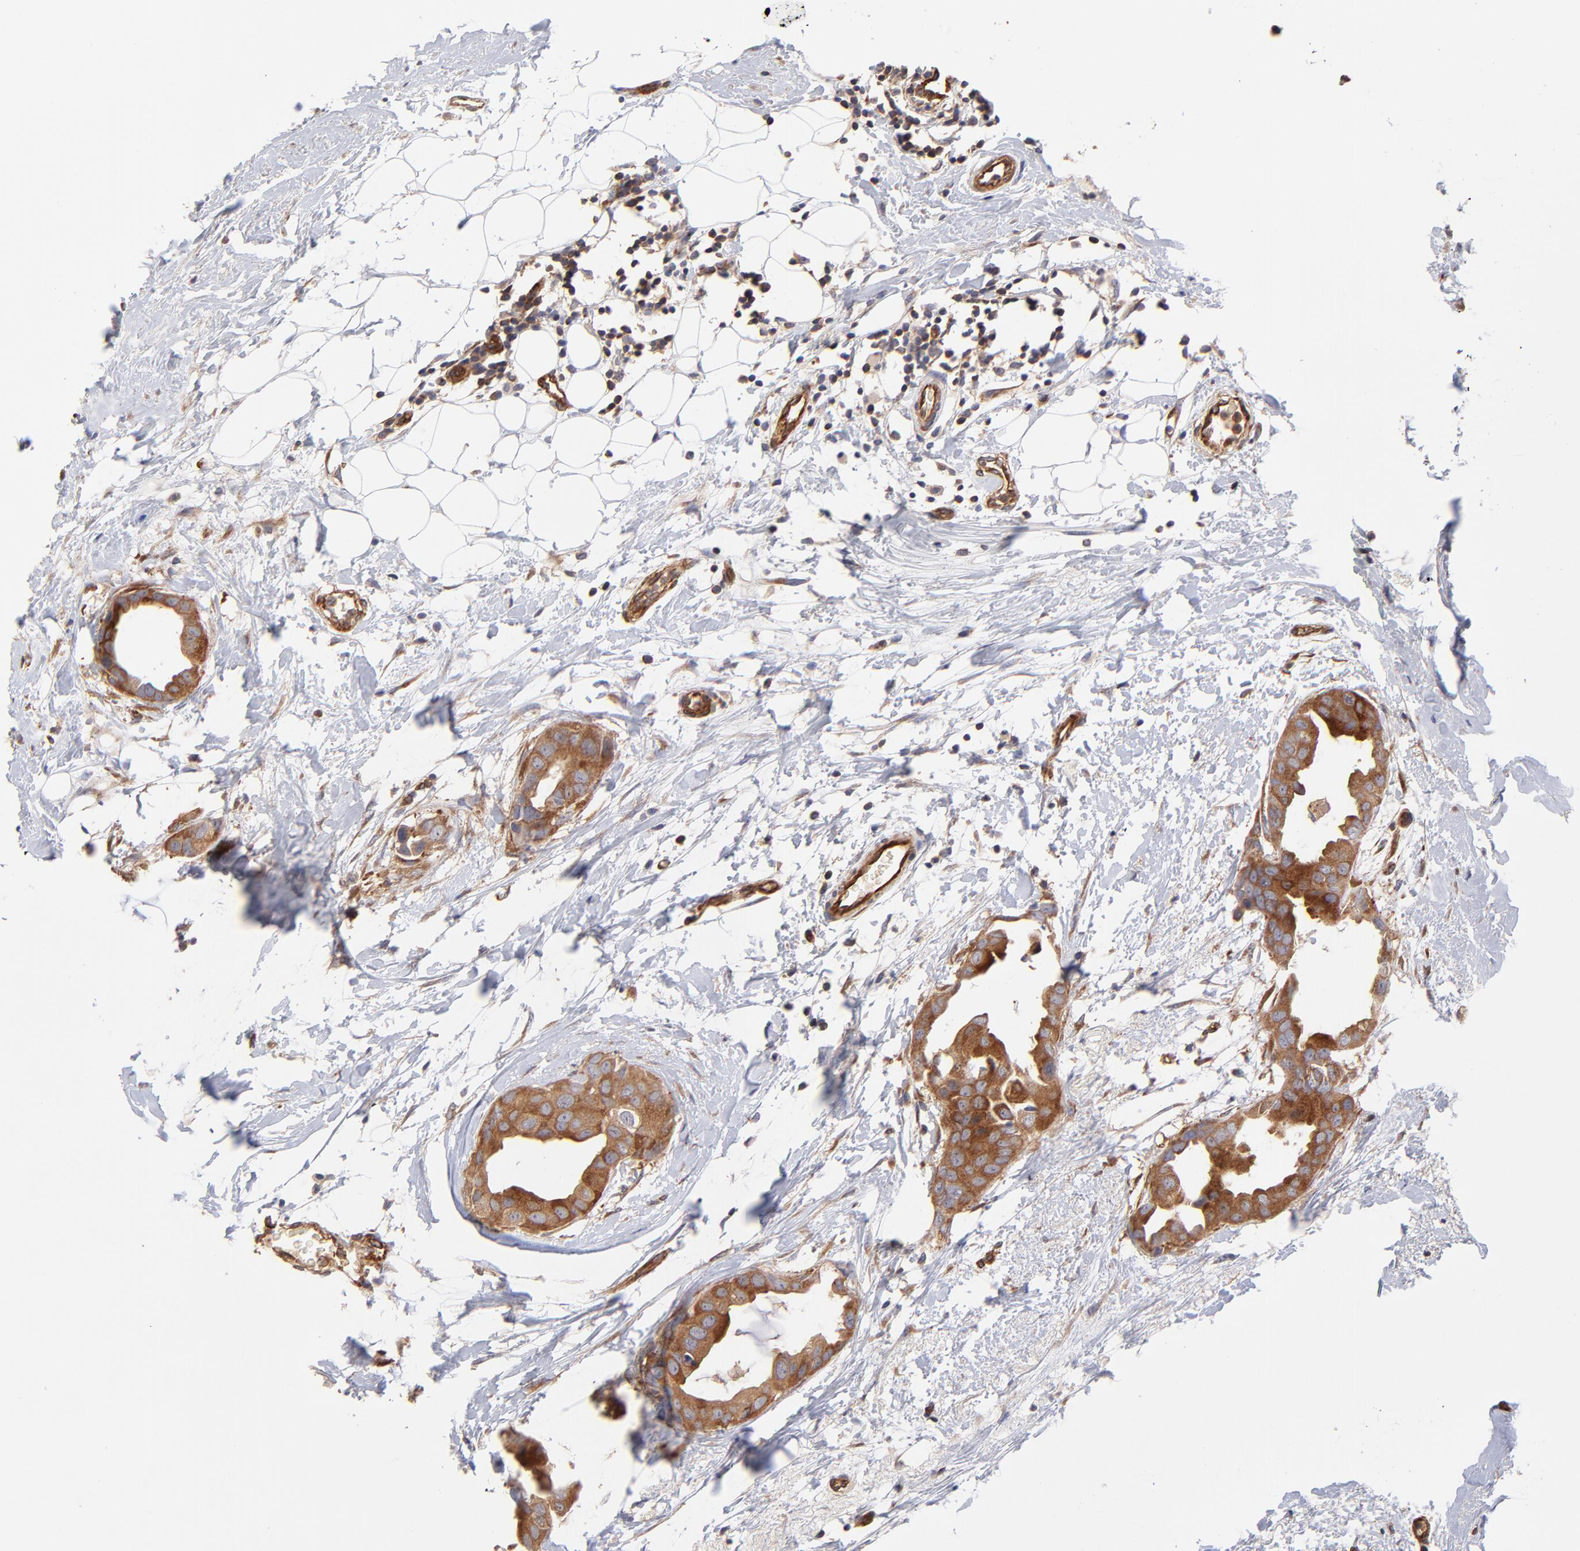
{"staining": {"intensity": "strong", "quantity": ">75%", "location": "cytoplasmic/membranous"}, "tissue": "breast cancer", "cell_type": "Tumor cells", "image_type": "cancer", "snomed": [{"axis": "morphology", "description": "Duct carcinoma"}, {"axis": "topography", "description": "Breast"}], "caption": "This image shows breast cancer (intraductal carcinoma) stained with IHC to label a protein in brown. The cytoplasmic/membranous of tumor cells show strong positivity for the protein. Nuclei are counter-stained blue.", "gene": "ASB7", "patient": {"sex": "female", "age": 40}}